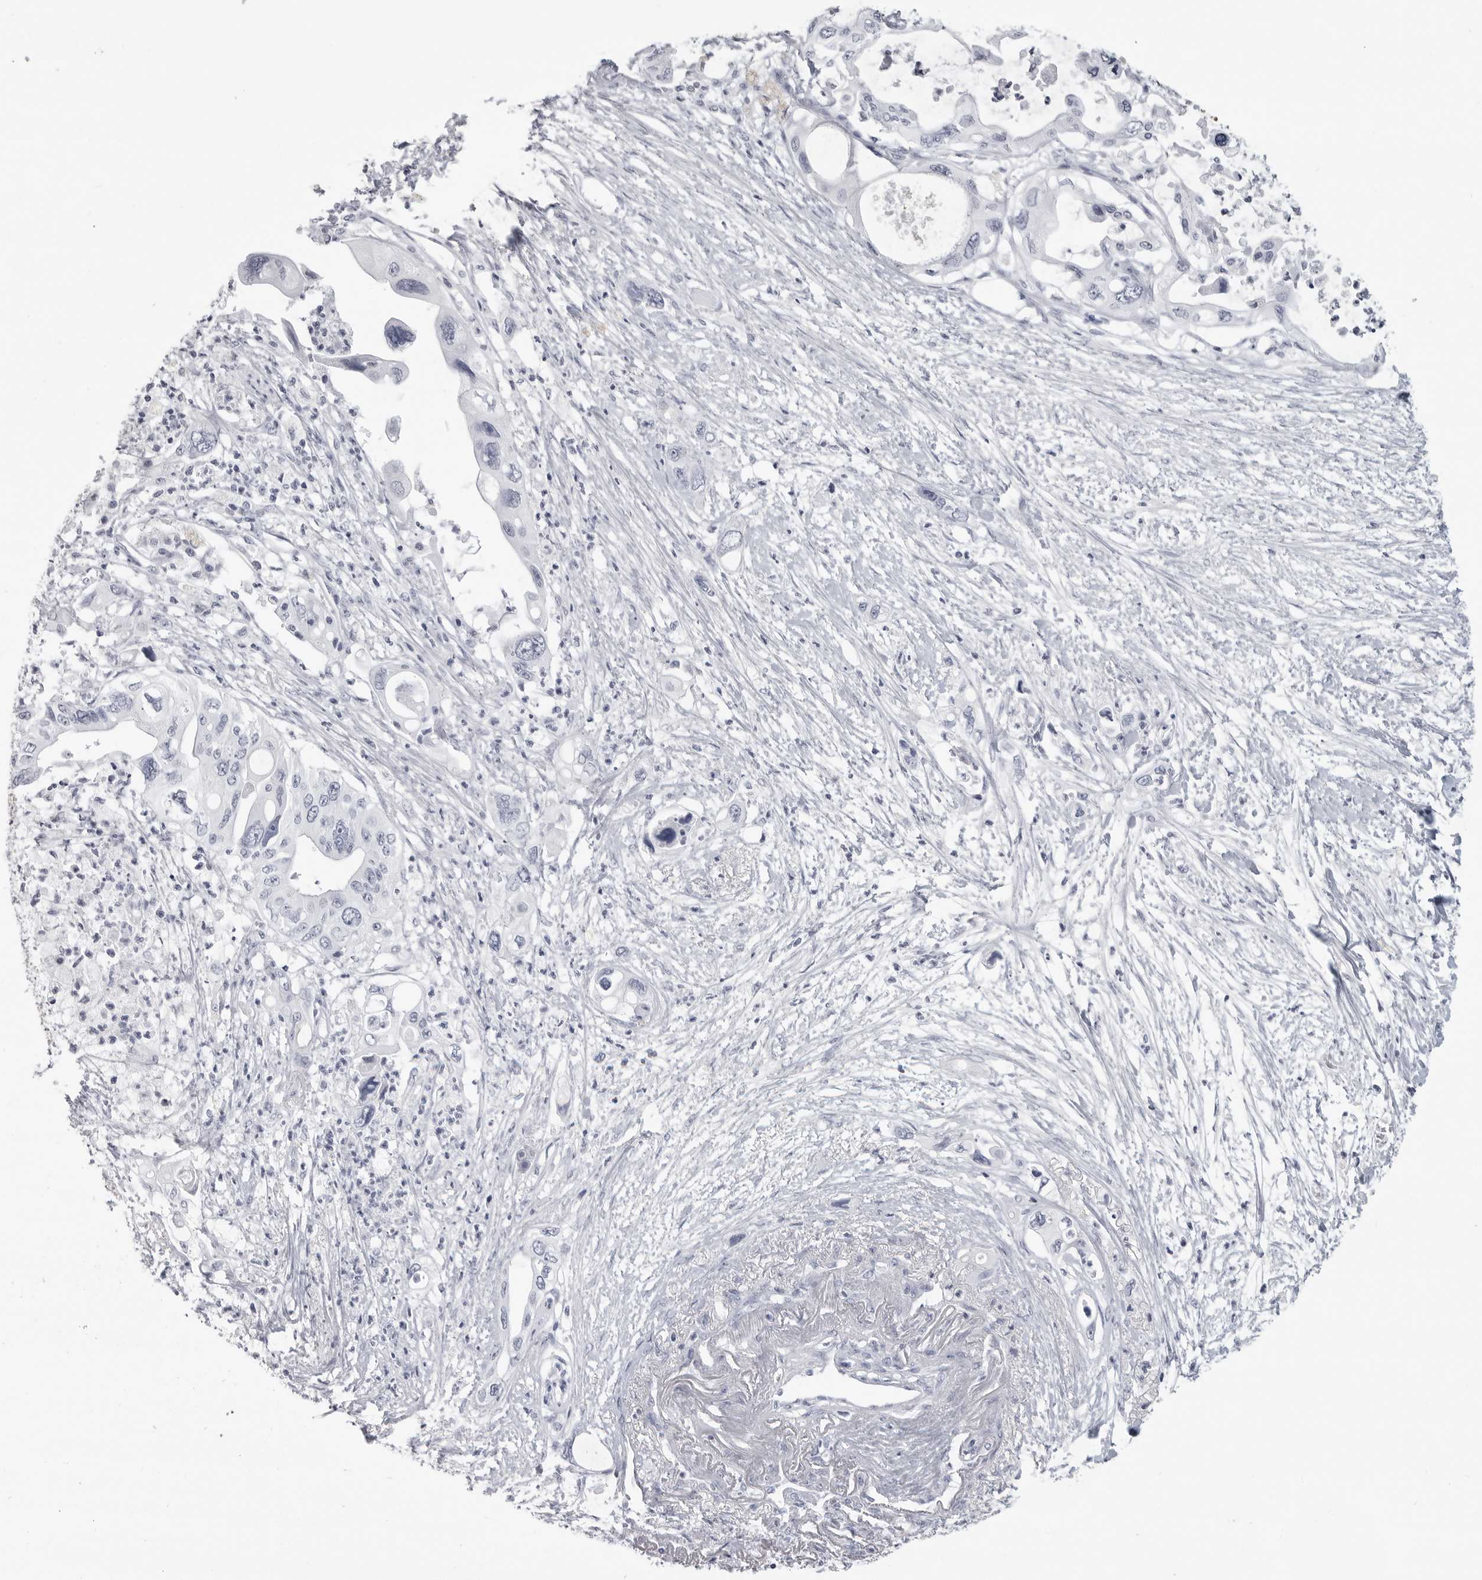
{"staining": {"intensity": "negative", "quantity": "none", "location": "none"}, "tissue": "pancreatic cancer", "cell_type": "Tumor cells", "image_type": "cancer", "snomed": [{"axis": "morphology", "description": "Adenocarcinoma, NOS"}, {"axis": "topography", "description": "Pancreas"}], "caption": "DAB (3,3'-diaminobenzidine) immunohistochemical staining of adenocarcinoma (pancreatic) shows no significant expression in tumor cells.", "gene": "LY6D", "patient": {"sex": "male", "age": 66}}